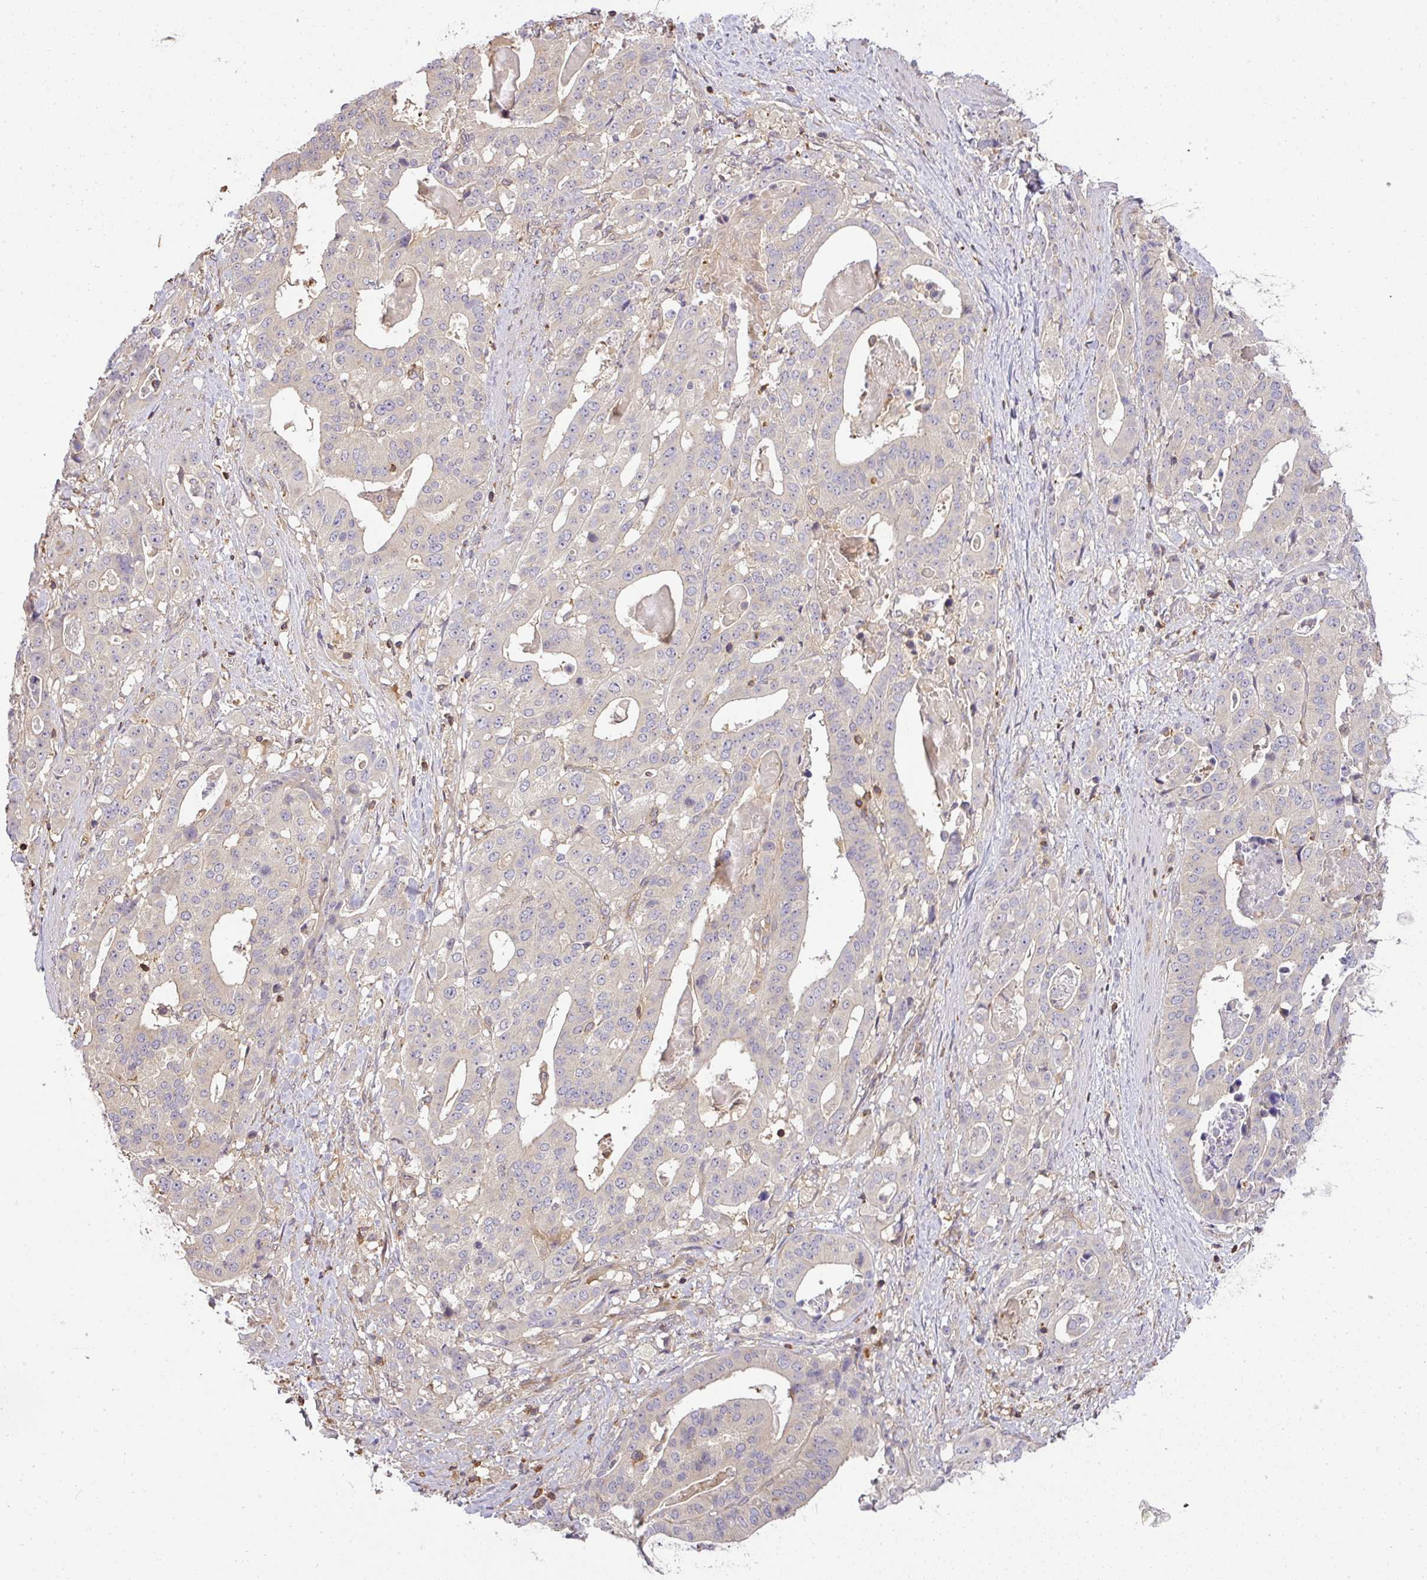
{"staining": {"intensity": "negative", "quantity": "none", "location": "none"}, "tissue": "stomach cancer", "cell_type": "Tumor cells", "image_type": "cancer", "snomed": [{"axis": "morphology", "description": "Adenocarcinoma, NOS"}, {"axis": "topography", "description": "Stomach"}], "caption": "Immunohistochemistry image of human stomach adenocarcinoma stained for a protein (brown), which exhibits no staining in tumor cells.", "gene": "TCL1B", "patient": {"sex": "male", "age": 48}}